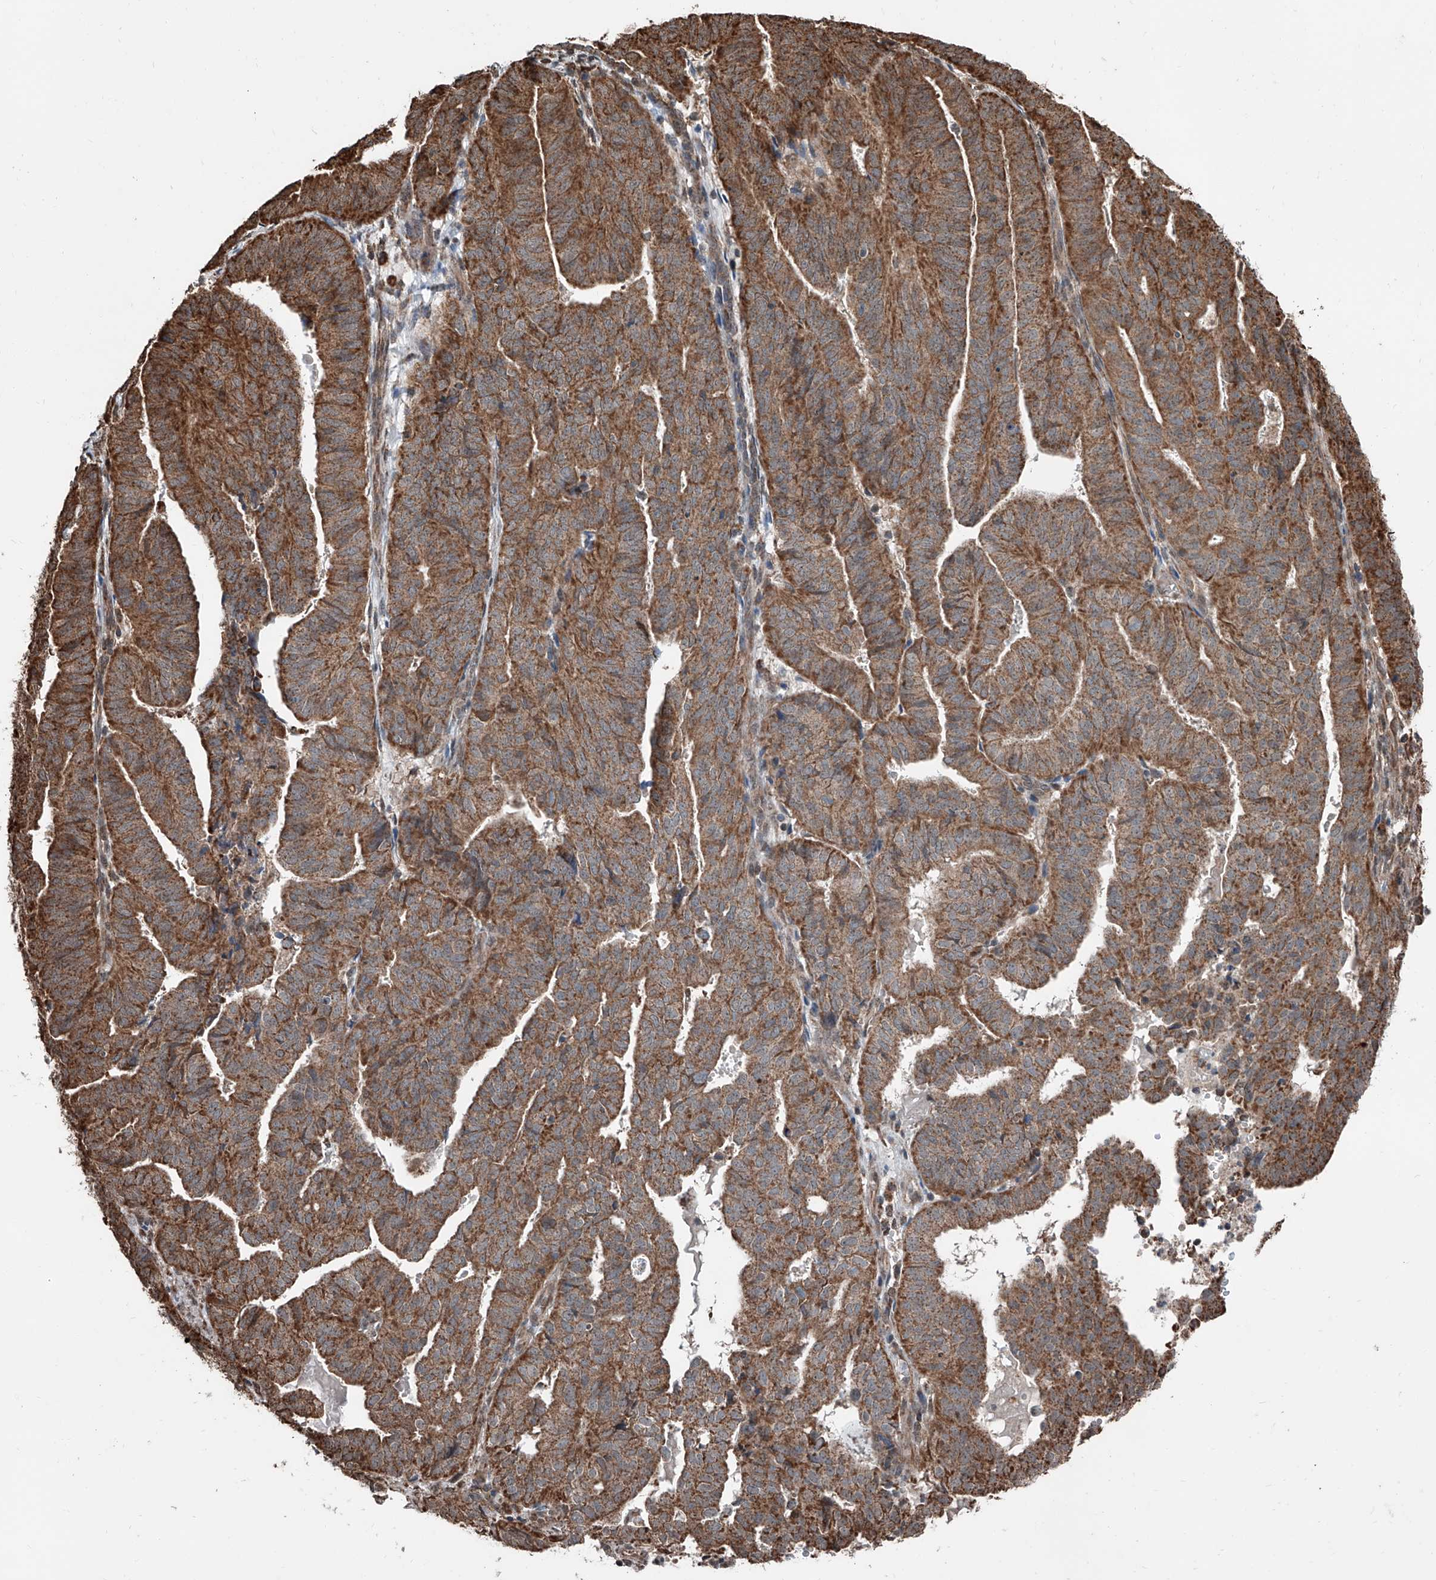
{"staining": {"intensity": "moderate", "quantity": ">75%", "location": "cytoplasmic/membranous"}, "tissue": "endometrial cancer", "cell_type": "Tumor cells", "image_type": "cancer", "snomed": [{"axis": "morphology", "description": "Adenocarcinoma, NOS"}, {"axis": "topography", "description": "Uterus"}], "caption": "Tumor cells demonstrate medium levels of moderate cytoplasmic/membranous positivity in approximately >75% of cells in human adenocarcinoma (endometrial). (Stains: DAB in brown, nuclei in blue, Microscopy: brightfield microscopy at high magnification).", "gene": "ZNF445", "patient": {"sex": "female", "age": 77}}